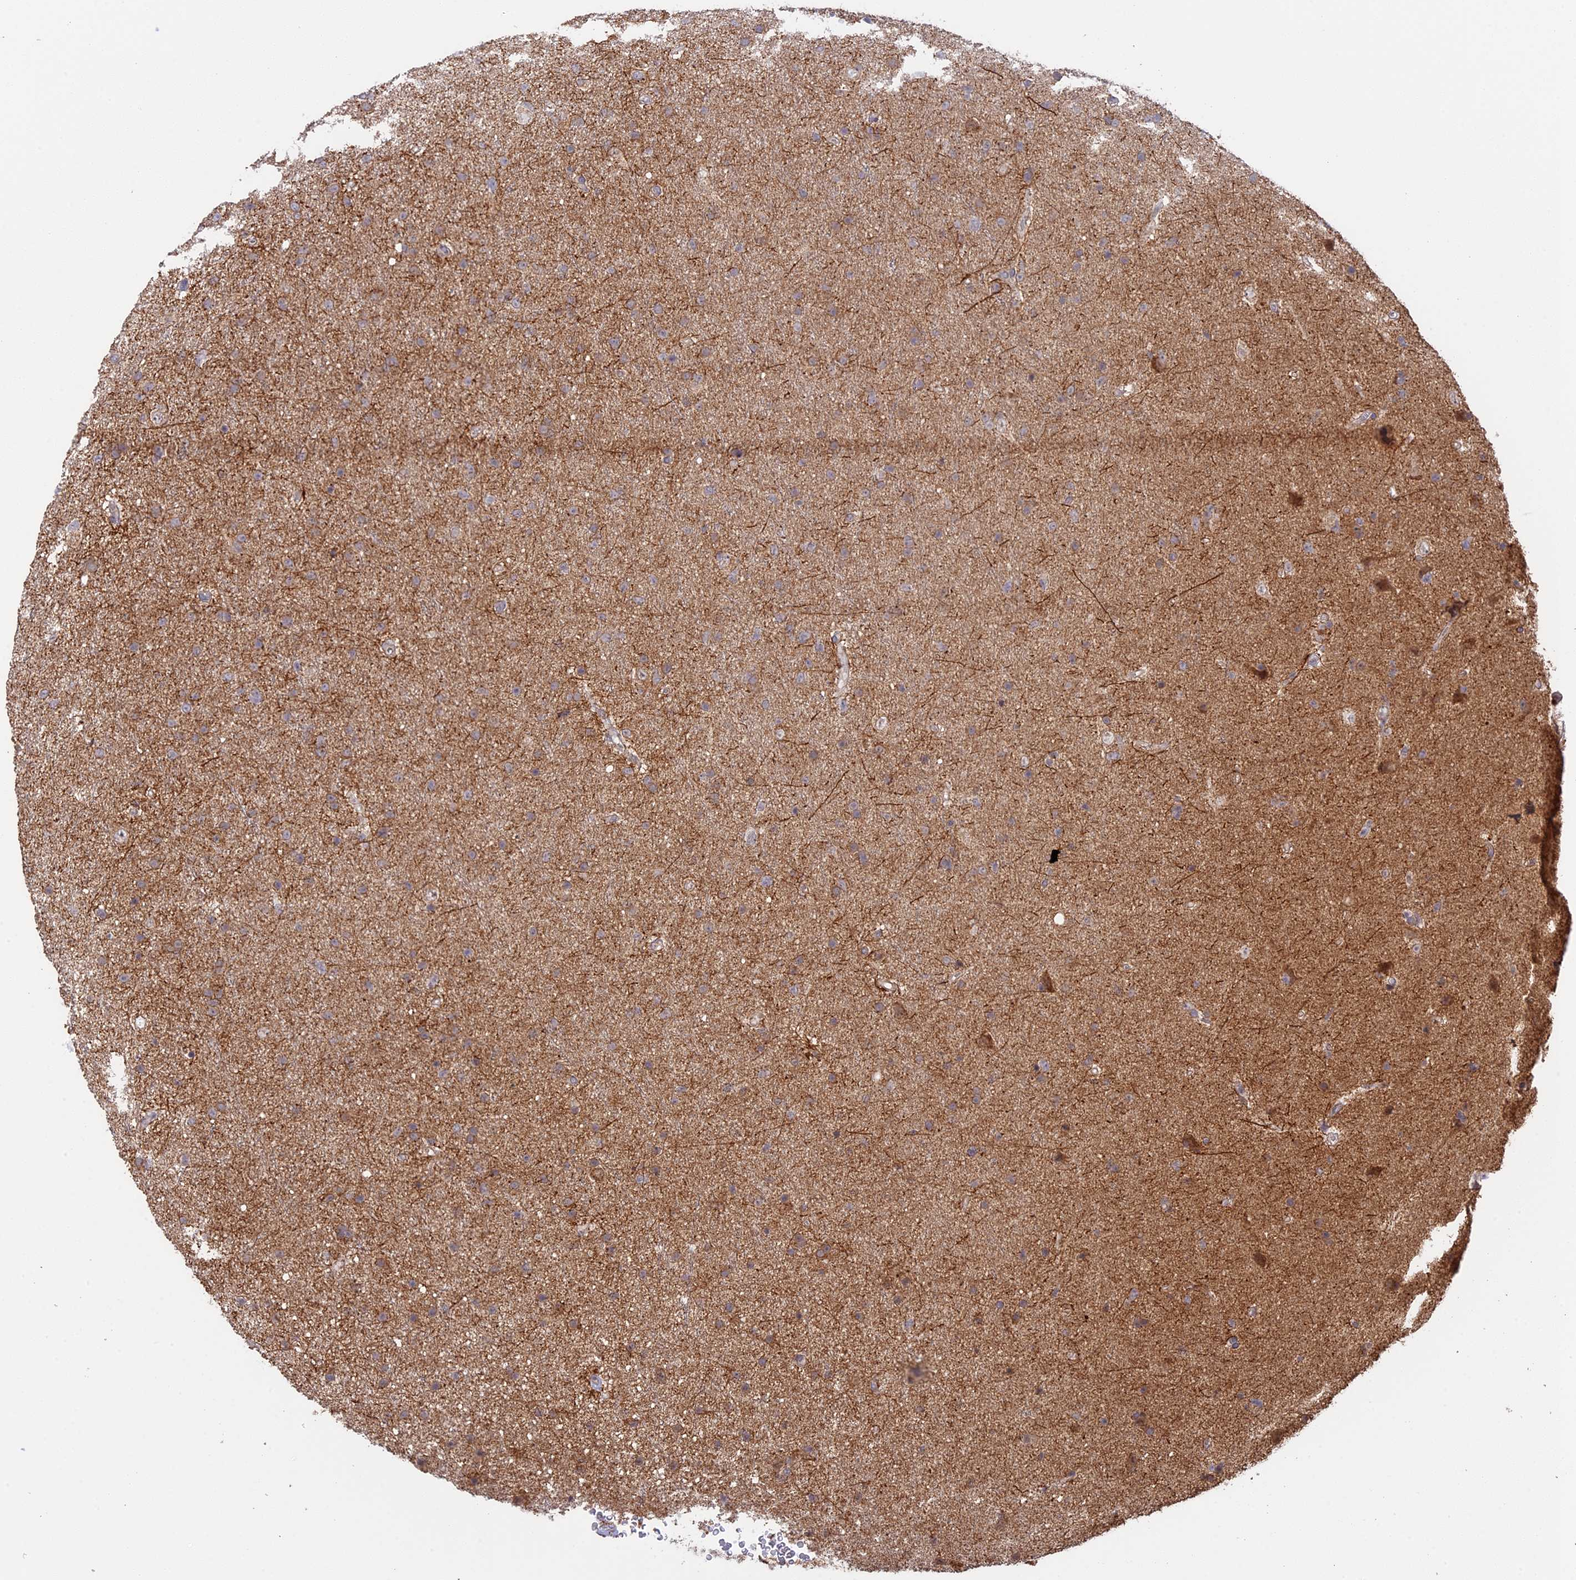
{"staining": {"intensity": "moderate", "quantity": "25%-75%", "location": "cytoplasmic/membranous"}, "tissue": "glioma", "cell_type": "Tumor cells", "image_type": "cancer", "snomed": [{"axis": "morphology", "description": "Glioma, malignant, Low grade"}, {"axis": "topography", "description": "Cerebral cortex"}], "caption": "Human glioma stained for a protein (brown) displays moderate cytoplasmic/membranous positive expression in about 25%-75% of tumor cells.", "gene": "GSKIP", "patient": {"sex": "female", "age": 39}}